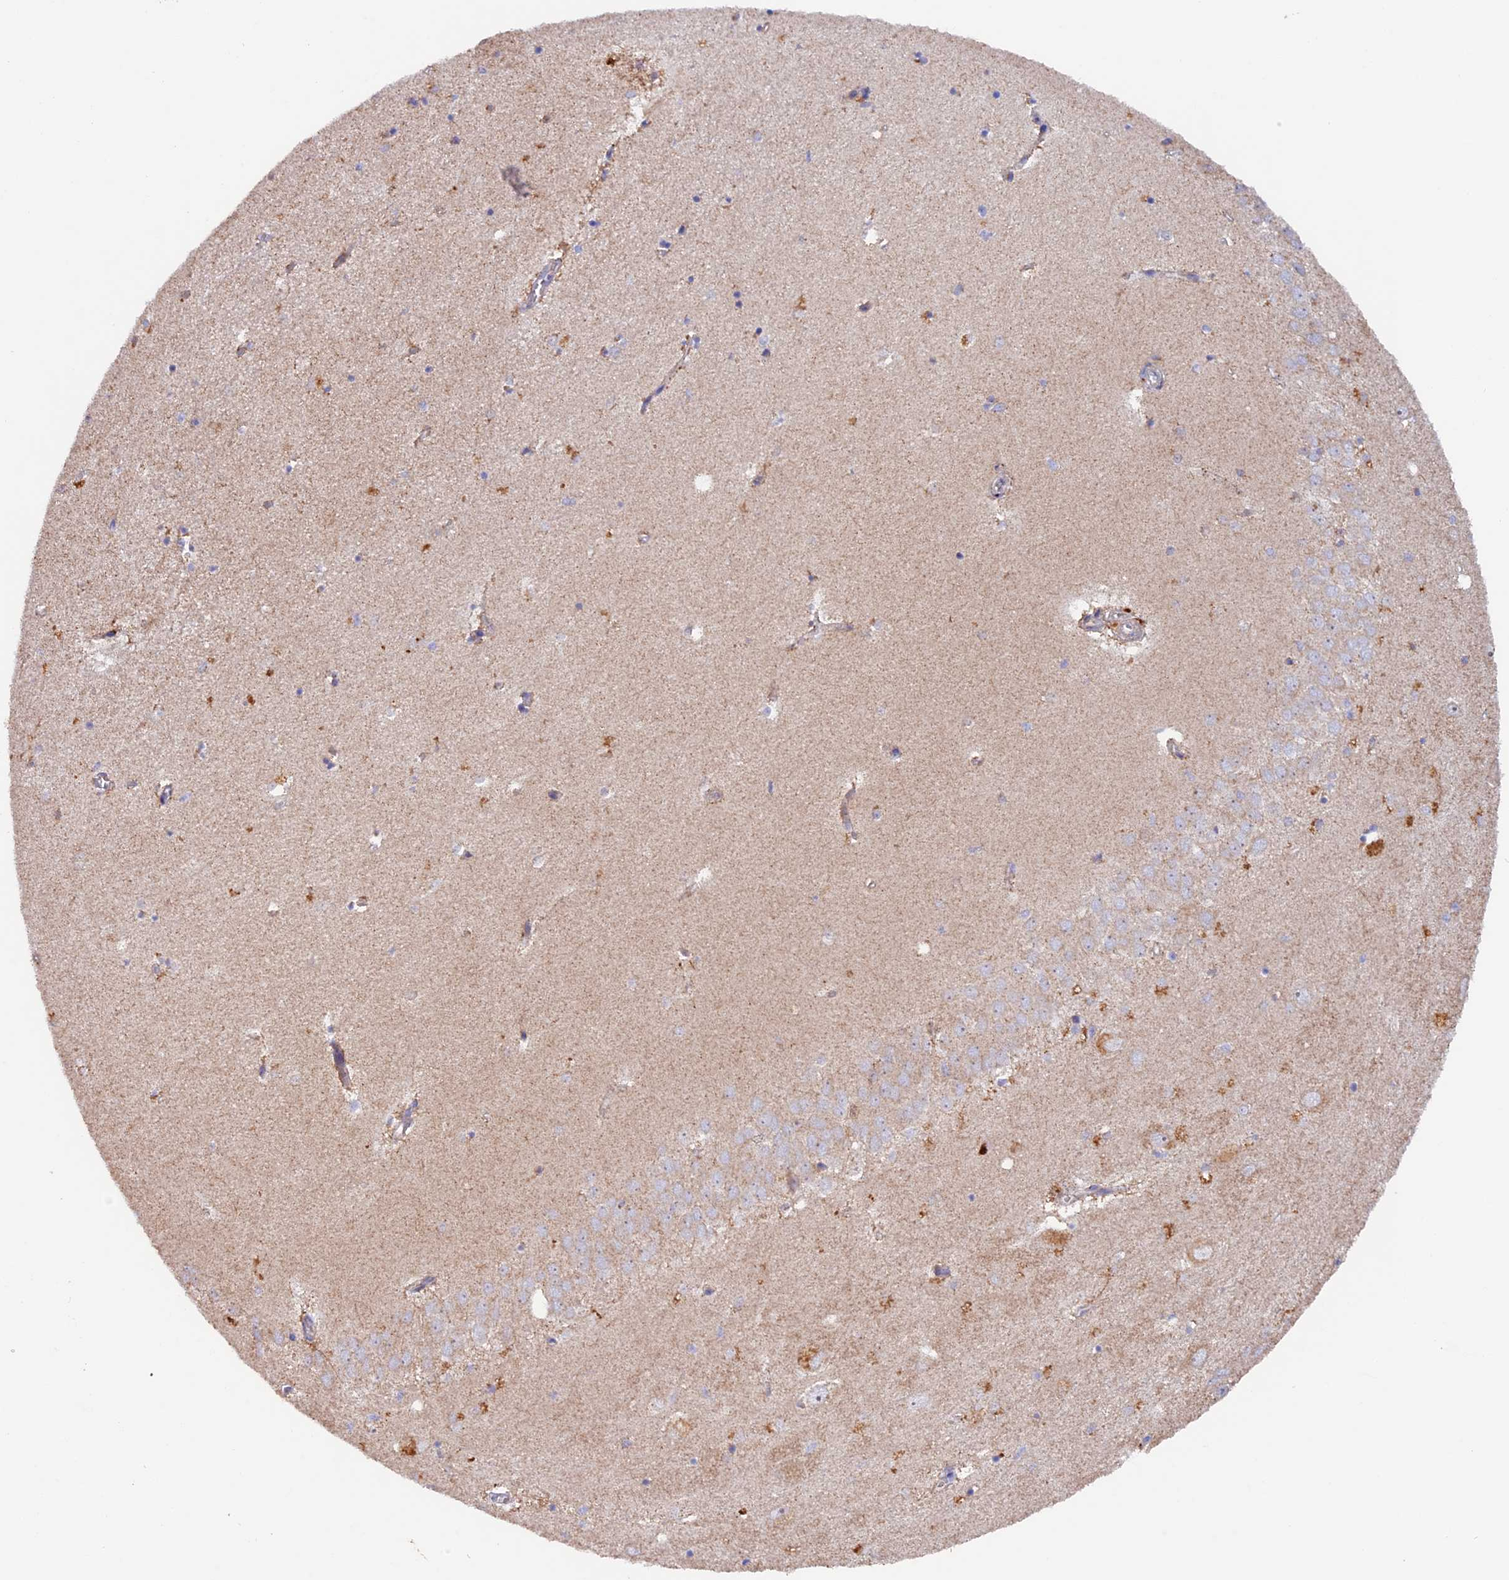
{"staining": {"intensity": "weak", "quantity": "<25%", "location": "cytoplasmic/membranous"}, "tissue": "hippocampus", "cell_type": "Glial cells", "image_type": "normal", "snomed": [{"axis": "morphology", "description": "Normal tissue, NOS"}, {"axis": "topography", "description": "Hippocampus"}], "caption": "DAB immunohistochemical staining of normal hippocampus shows no significant positivity in glial cells. (IHC, brightfield microscopy, high magnification).", "gene": "DUS3L", "patient": {"sex": "female", "age": 64}}